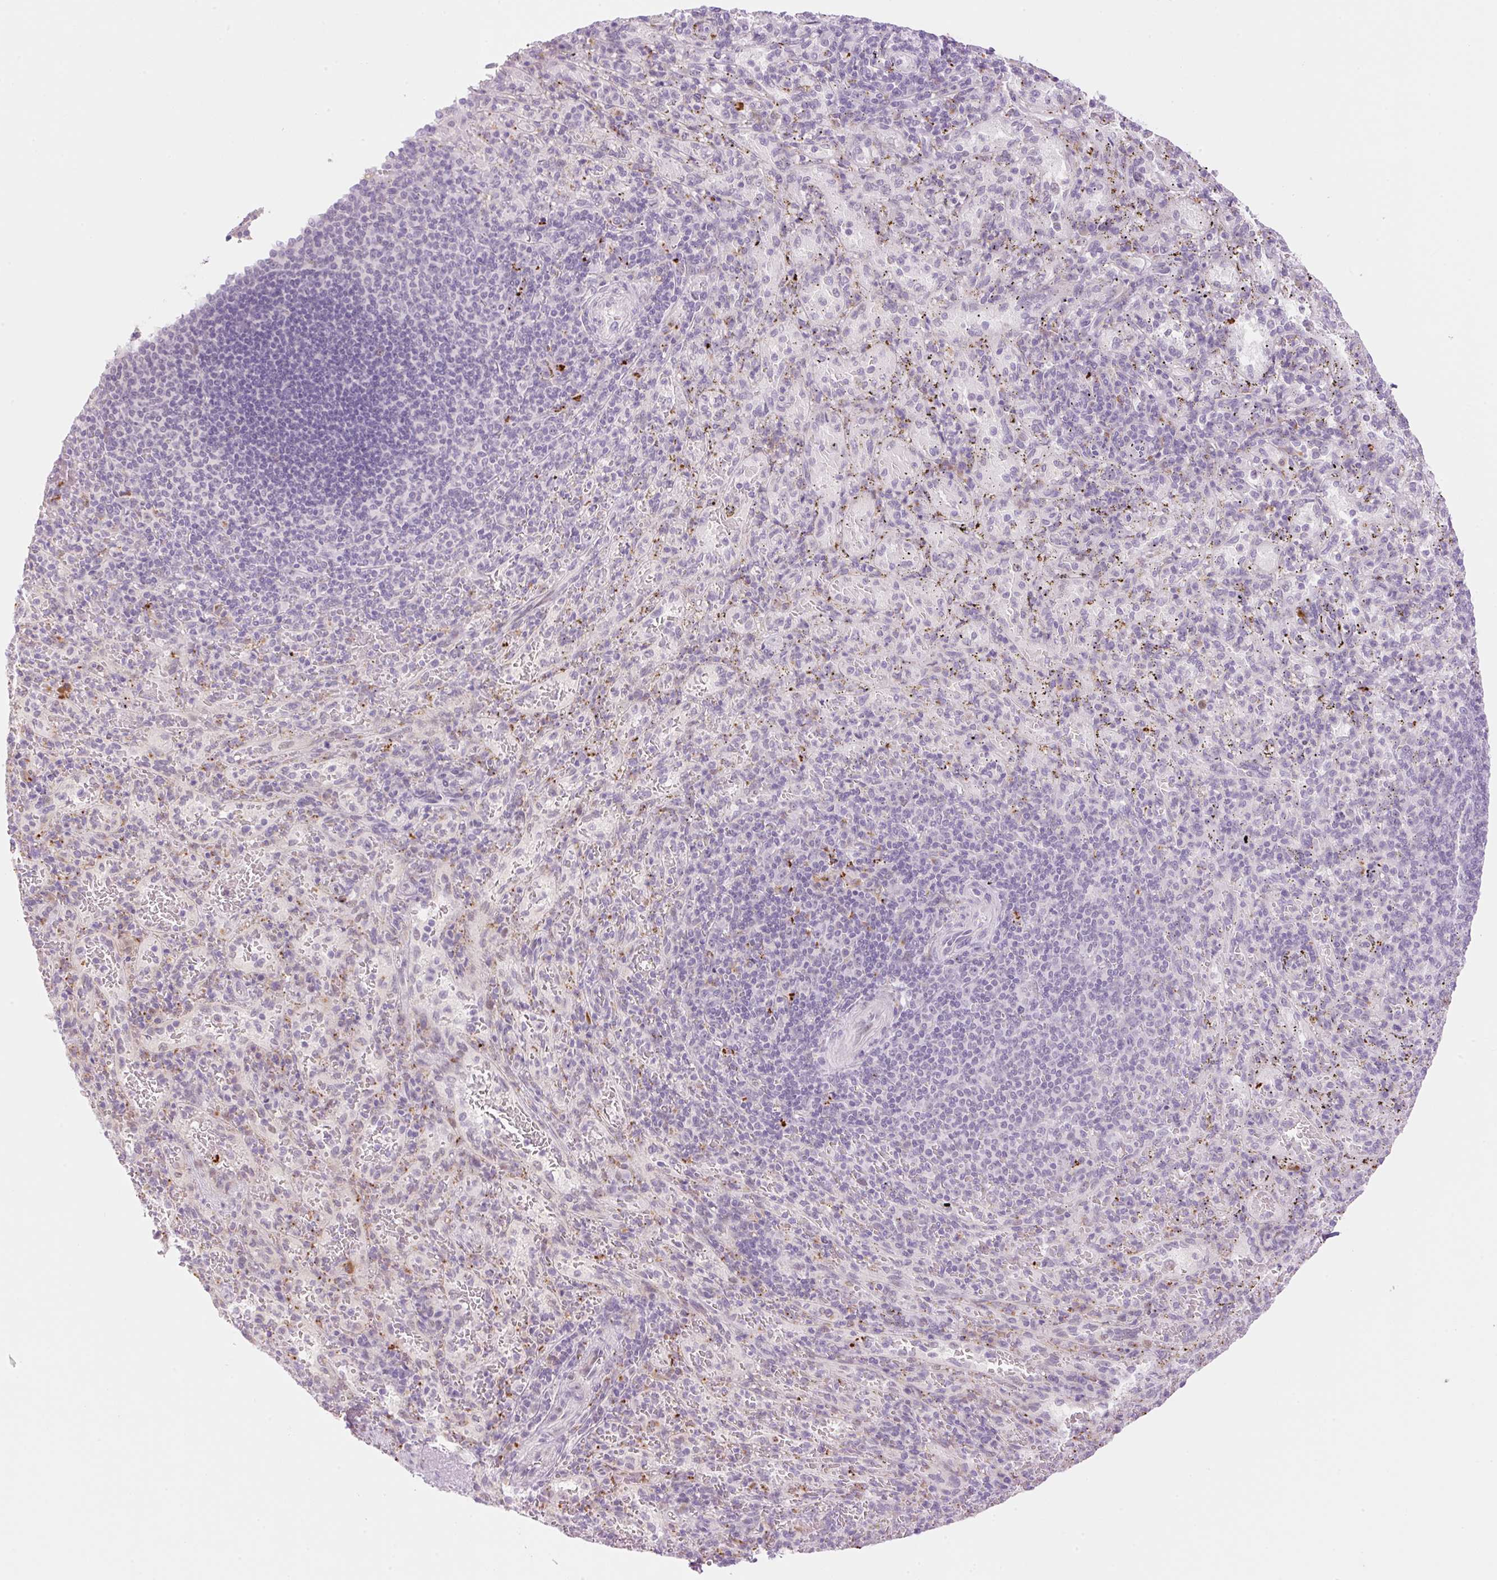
{"staining": {"intensity": "weak", "quantity": "<25%", "location": "cytoplasmic/membranous"}, "tissue": "spleen", "cell_type": "Cells in red pulp", "image_type": "normal", "snomed": [{"axis": "morphology", "description": "Normal tissue, NOS"}, {"axis": "topography", "description": "Spleen"}], "caption": "Spleen stained for a protein using immunohistochemistry displays no expression cells in red pulp.", "gene": "SPRYD4", "patient": {"sex": "male", "age": 57}}